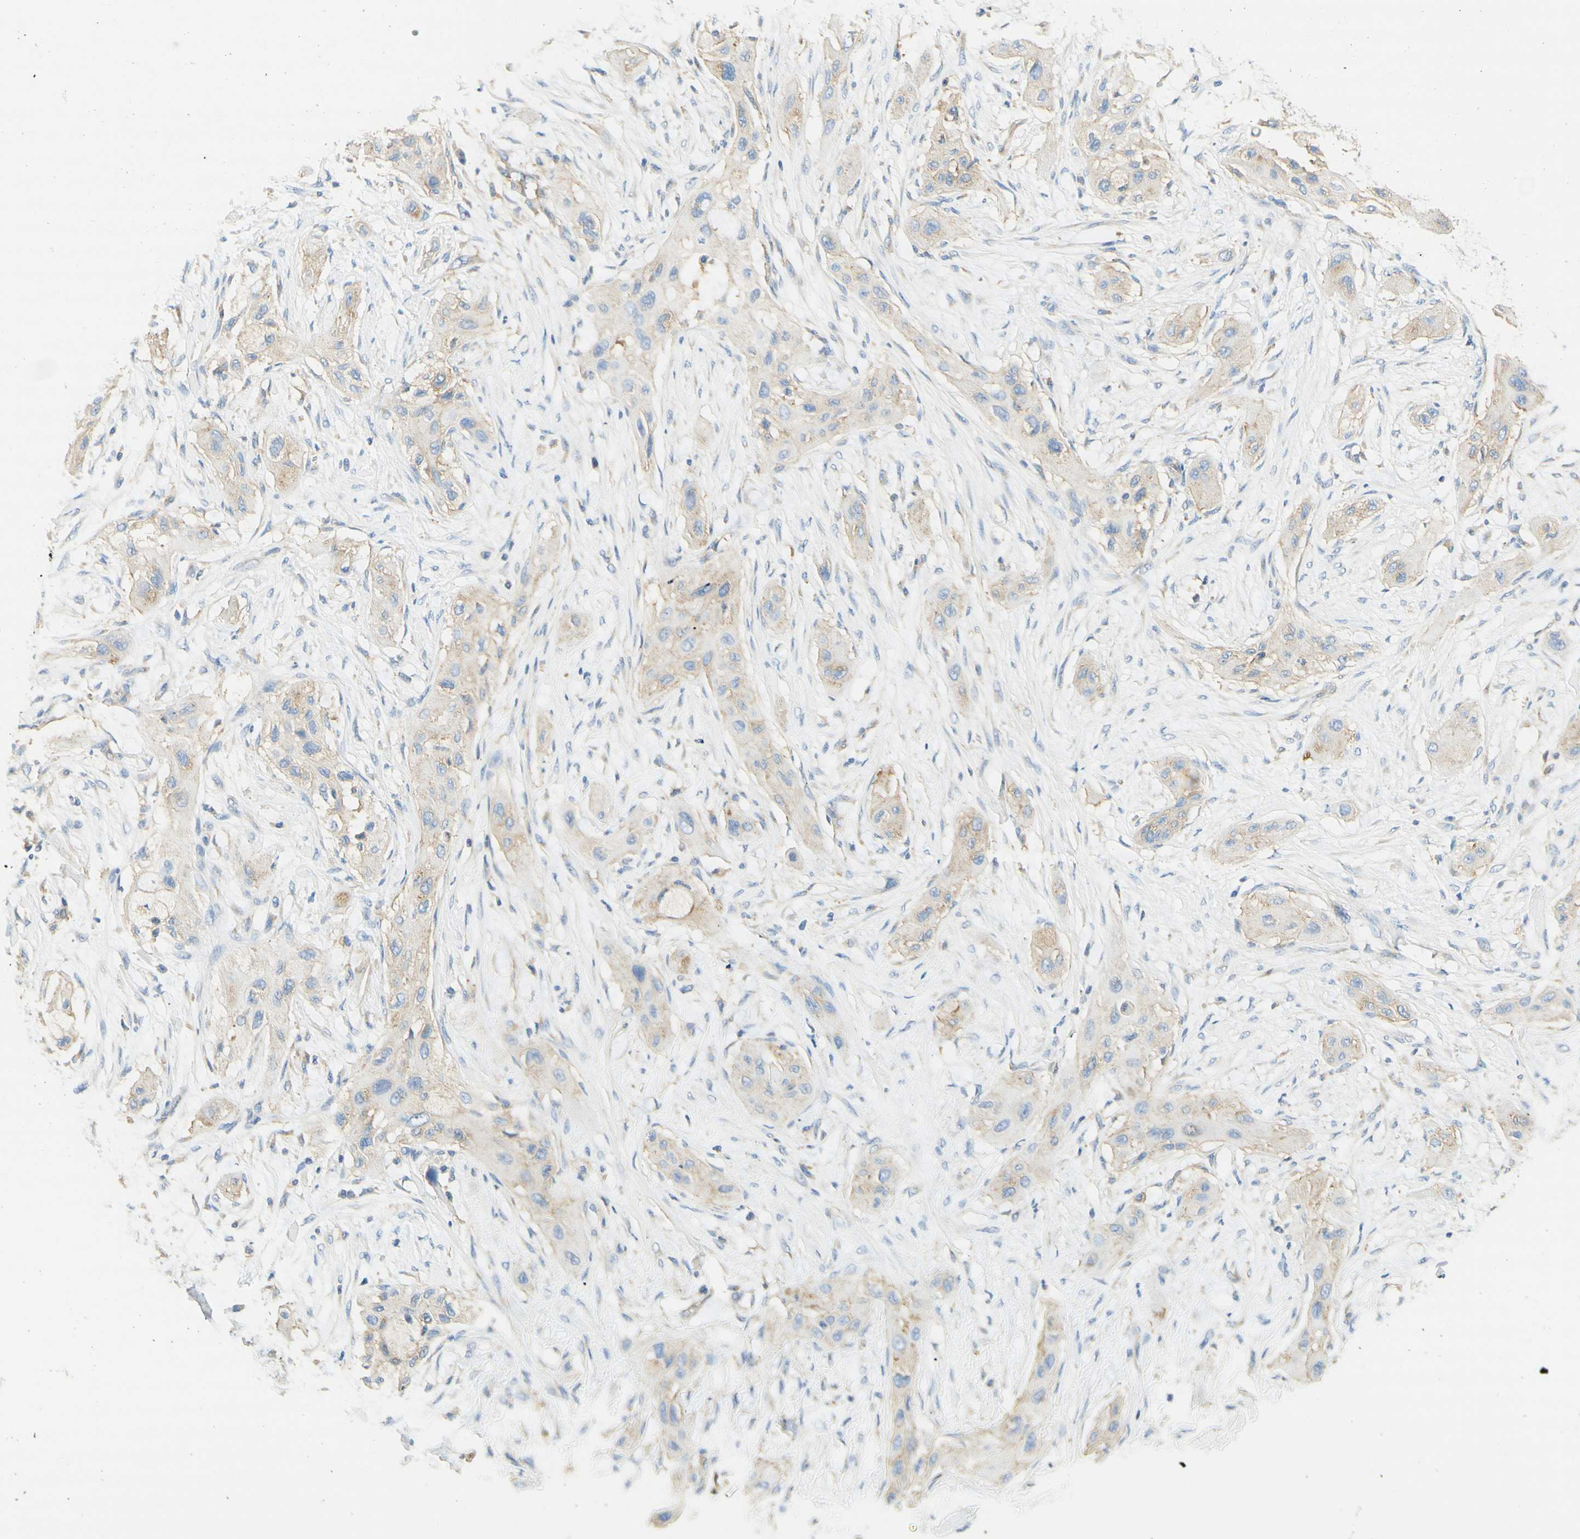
{"staining": {"intensity": "weak", "quantity": ">75%", "location": "cytoplasmic/membranous"}, "tissue": "lung cancer", "cell_type": "Tumor cells", "image_type": "cancer", "snomed": [{"axis": "morphology", "description": "Squamous cell carcinoma, NOS"}, {"axis": "topography", "description": "Lung"}], "caption": "High-power microscopy captured an IHC photomicrograph of lung cancer, revealing weak cytoplasmic/membranous expression in approximately >75% of tumor cells.", "gene": "CLTC", "patient": {"sex": "female", "age": 47}}